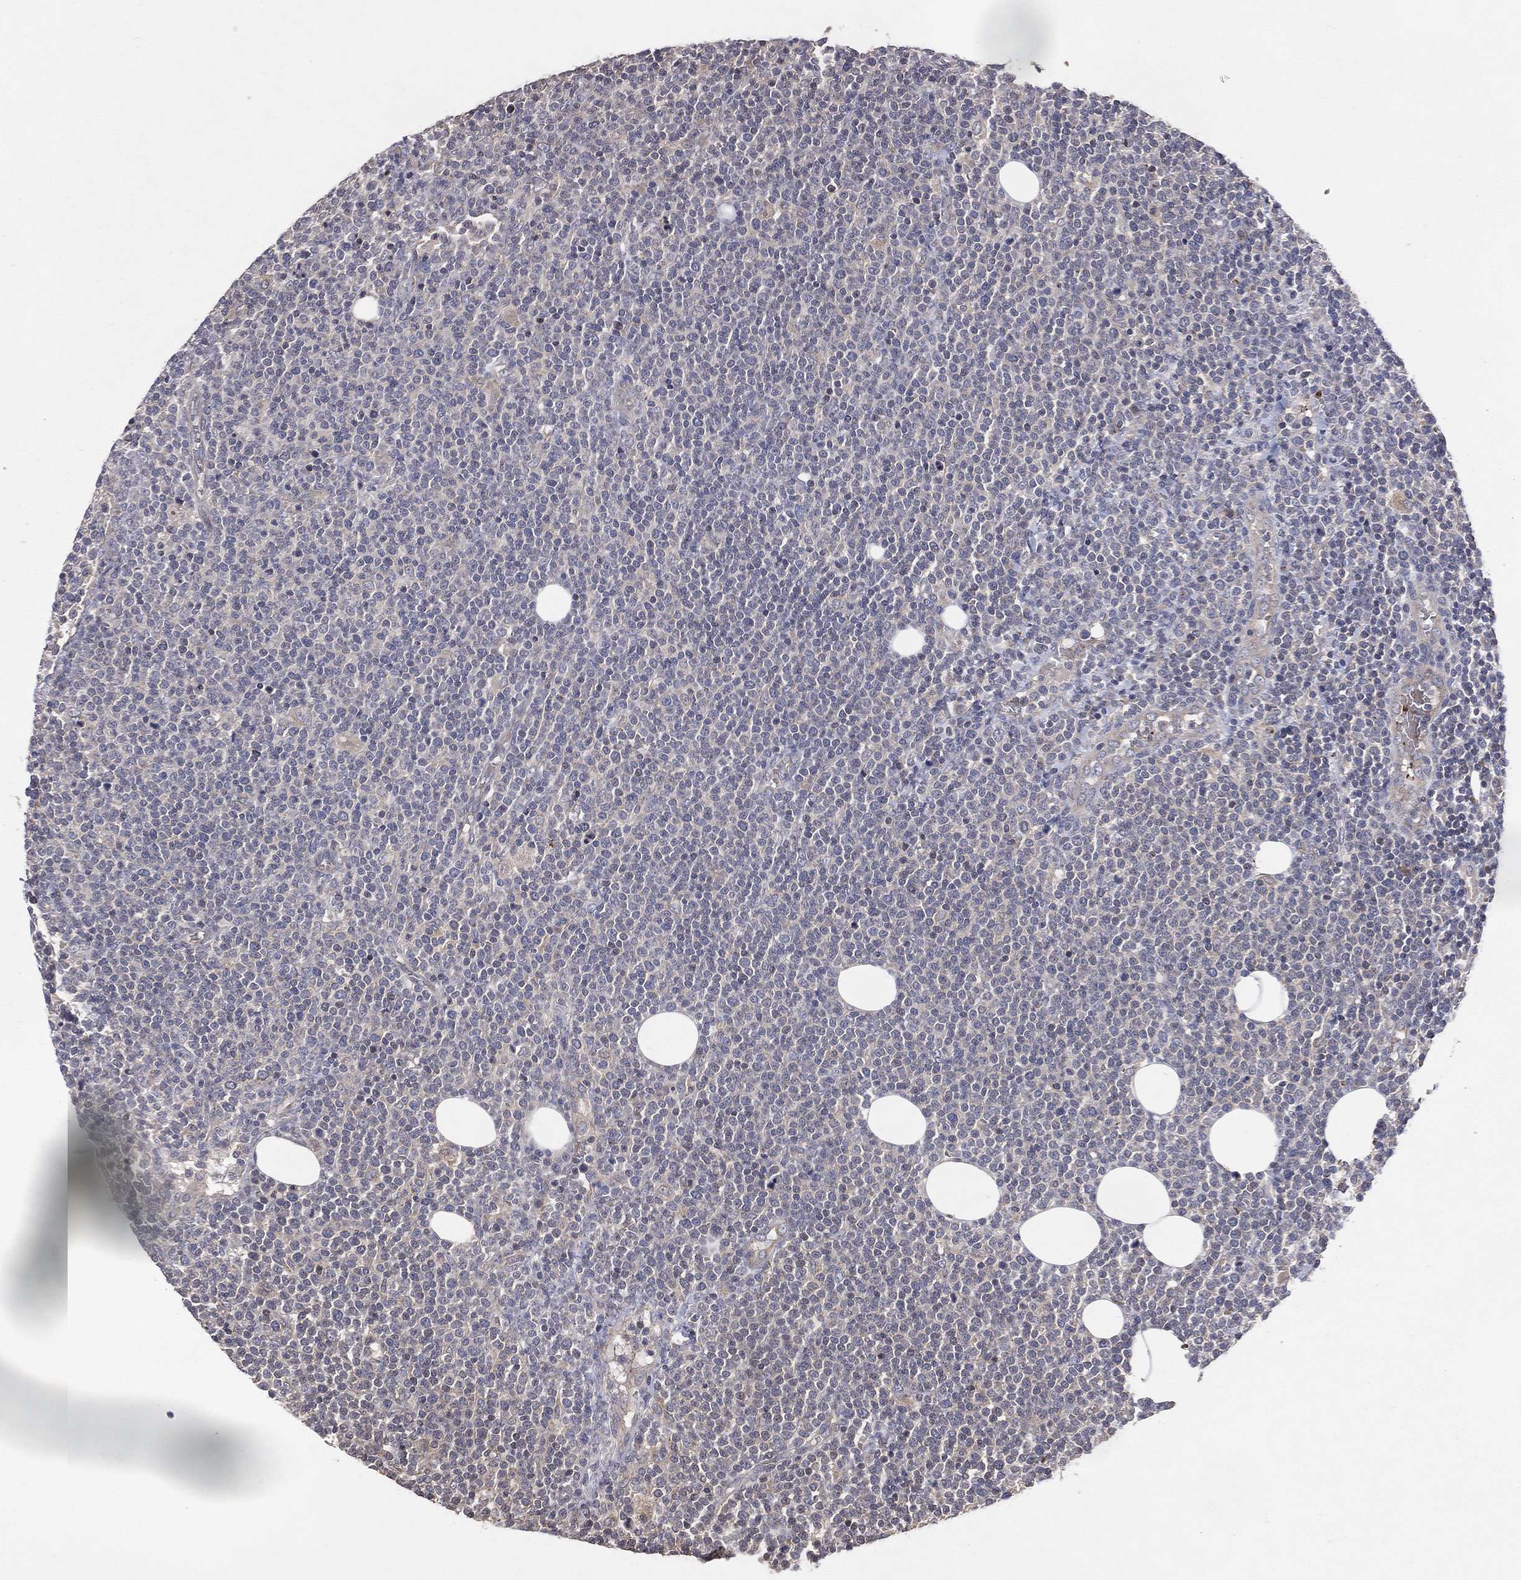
{"staining": {"intensity": "negative", "quantity": "none", "location": "none"}, "tissue": "lymphoma", "cell_type": "Tumor cells", "image_type": "cancer", "snomed": [{"axis": "morphology", "description": "Malignant lymphoma, non-Hodgkin's type, High grade"}, {"axis": "topography", "description": "Lymph node"}], "caption": "Tumor cells are negative for brown protein staining in high-grade malignant lymphoma, non-Hodgkin's type.", "gene": "DNAH7", "patient": {"sex": "male", "age": 61}}